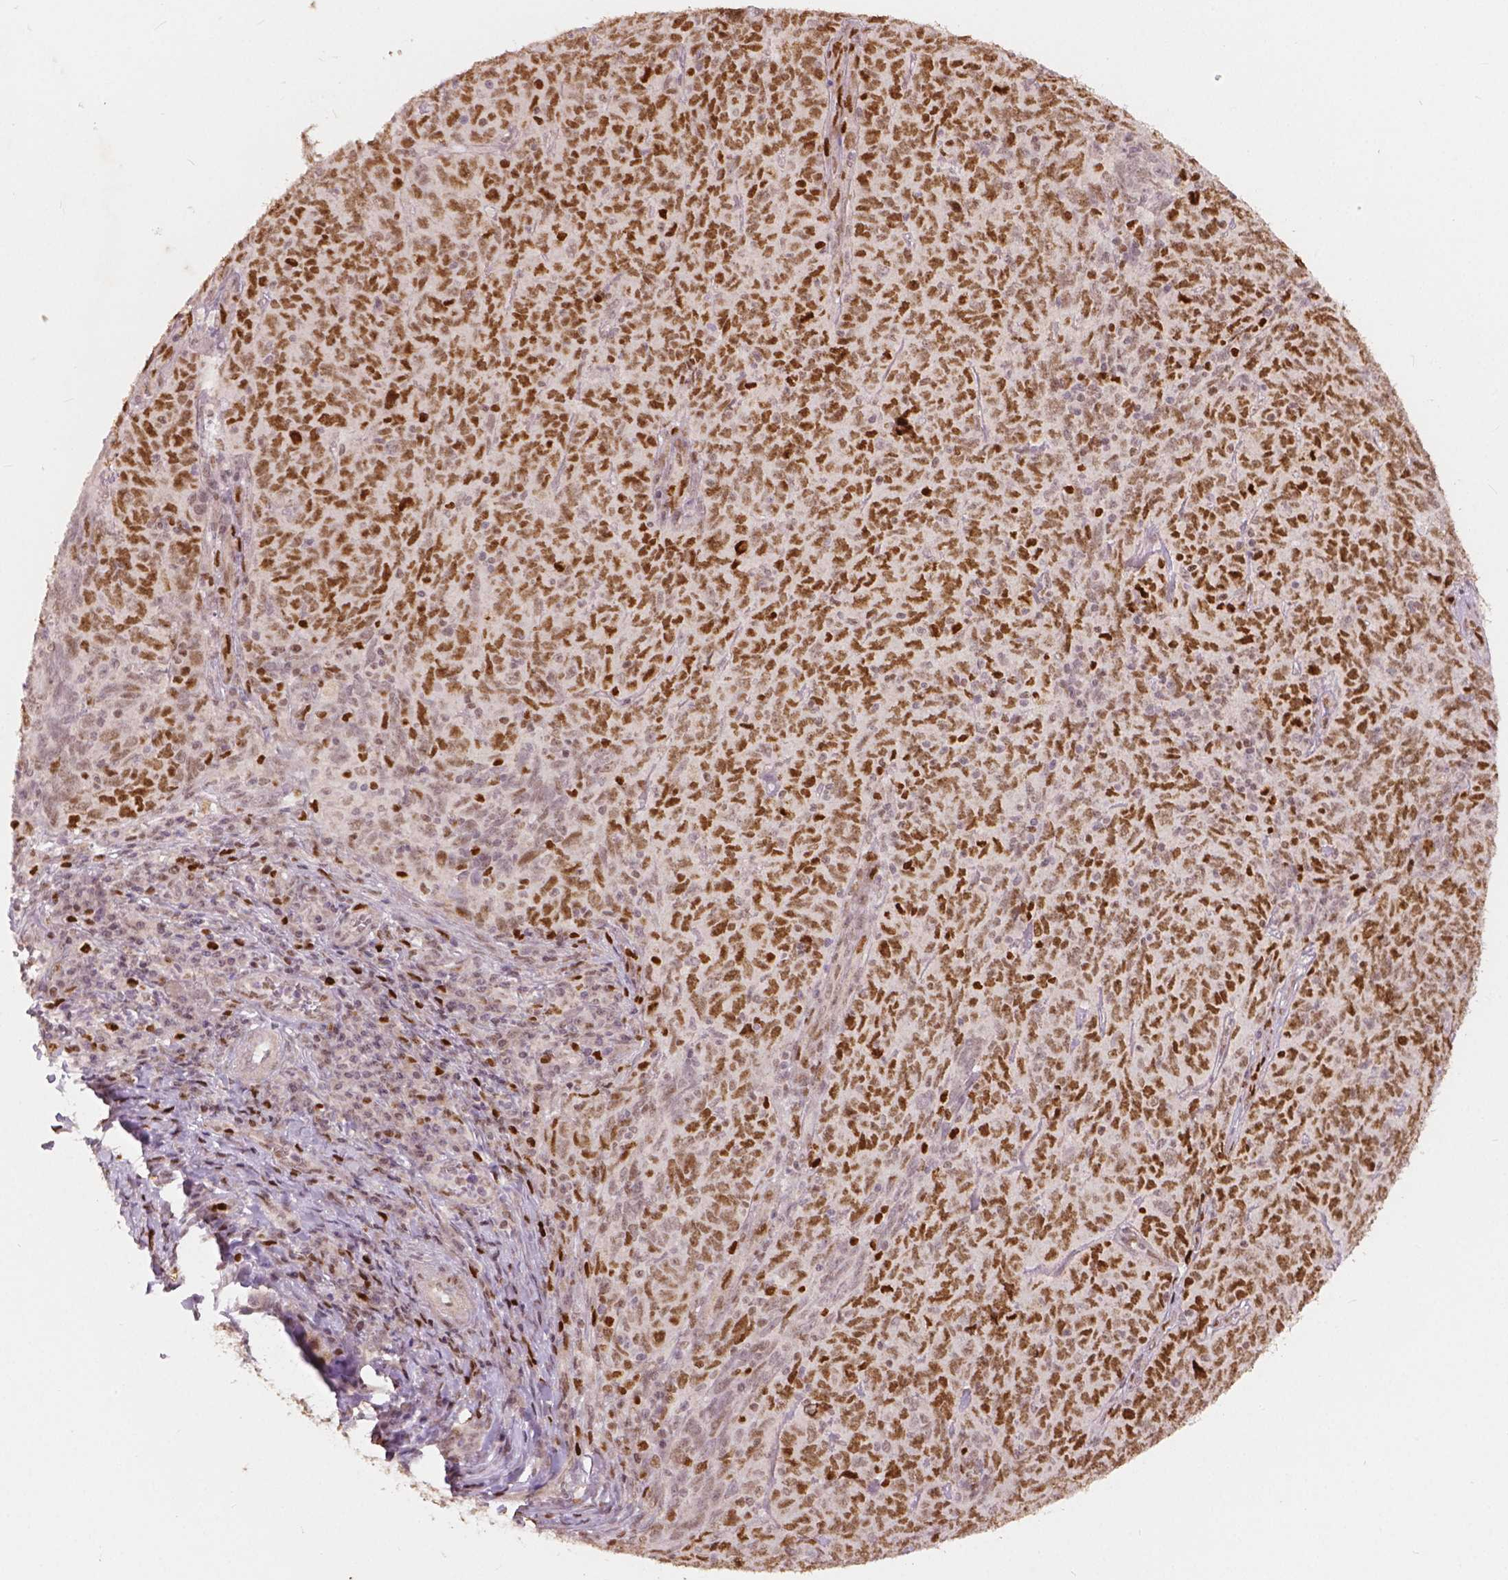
{"staining": {"intensity": "strong", "quantity": ">75%", "location": "nuclear"}, "tissue": "skin cancer", "cell_type": "Tumor cells", "image_type": "cancer", "snomed": [{"axis": "morphology", "description": "Squamous cell carcinoma, NOS"}, {"axis": "topography", "description": "Skin"}, {"axis": "topography", "description": "Anal"}], "caption": "A micrograph of human squamous cell carcinoma (skin) stained for a protein reveals strong nuclear brown staining in tumor cells.", "gene": "NSD2", "patient": {"sex": "female", "age": 51}}